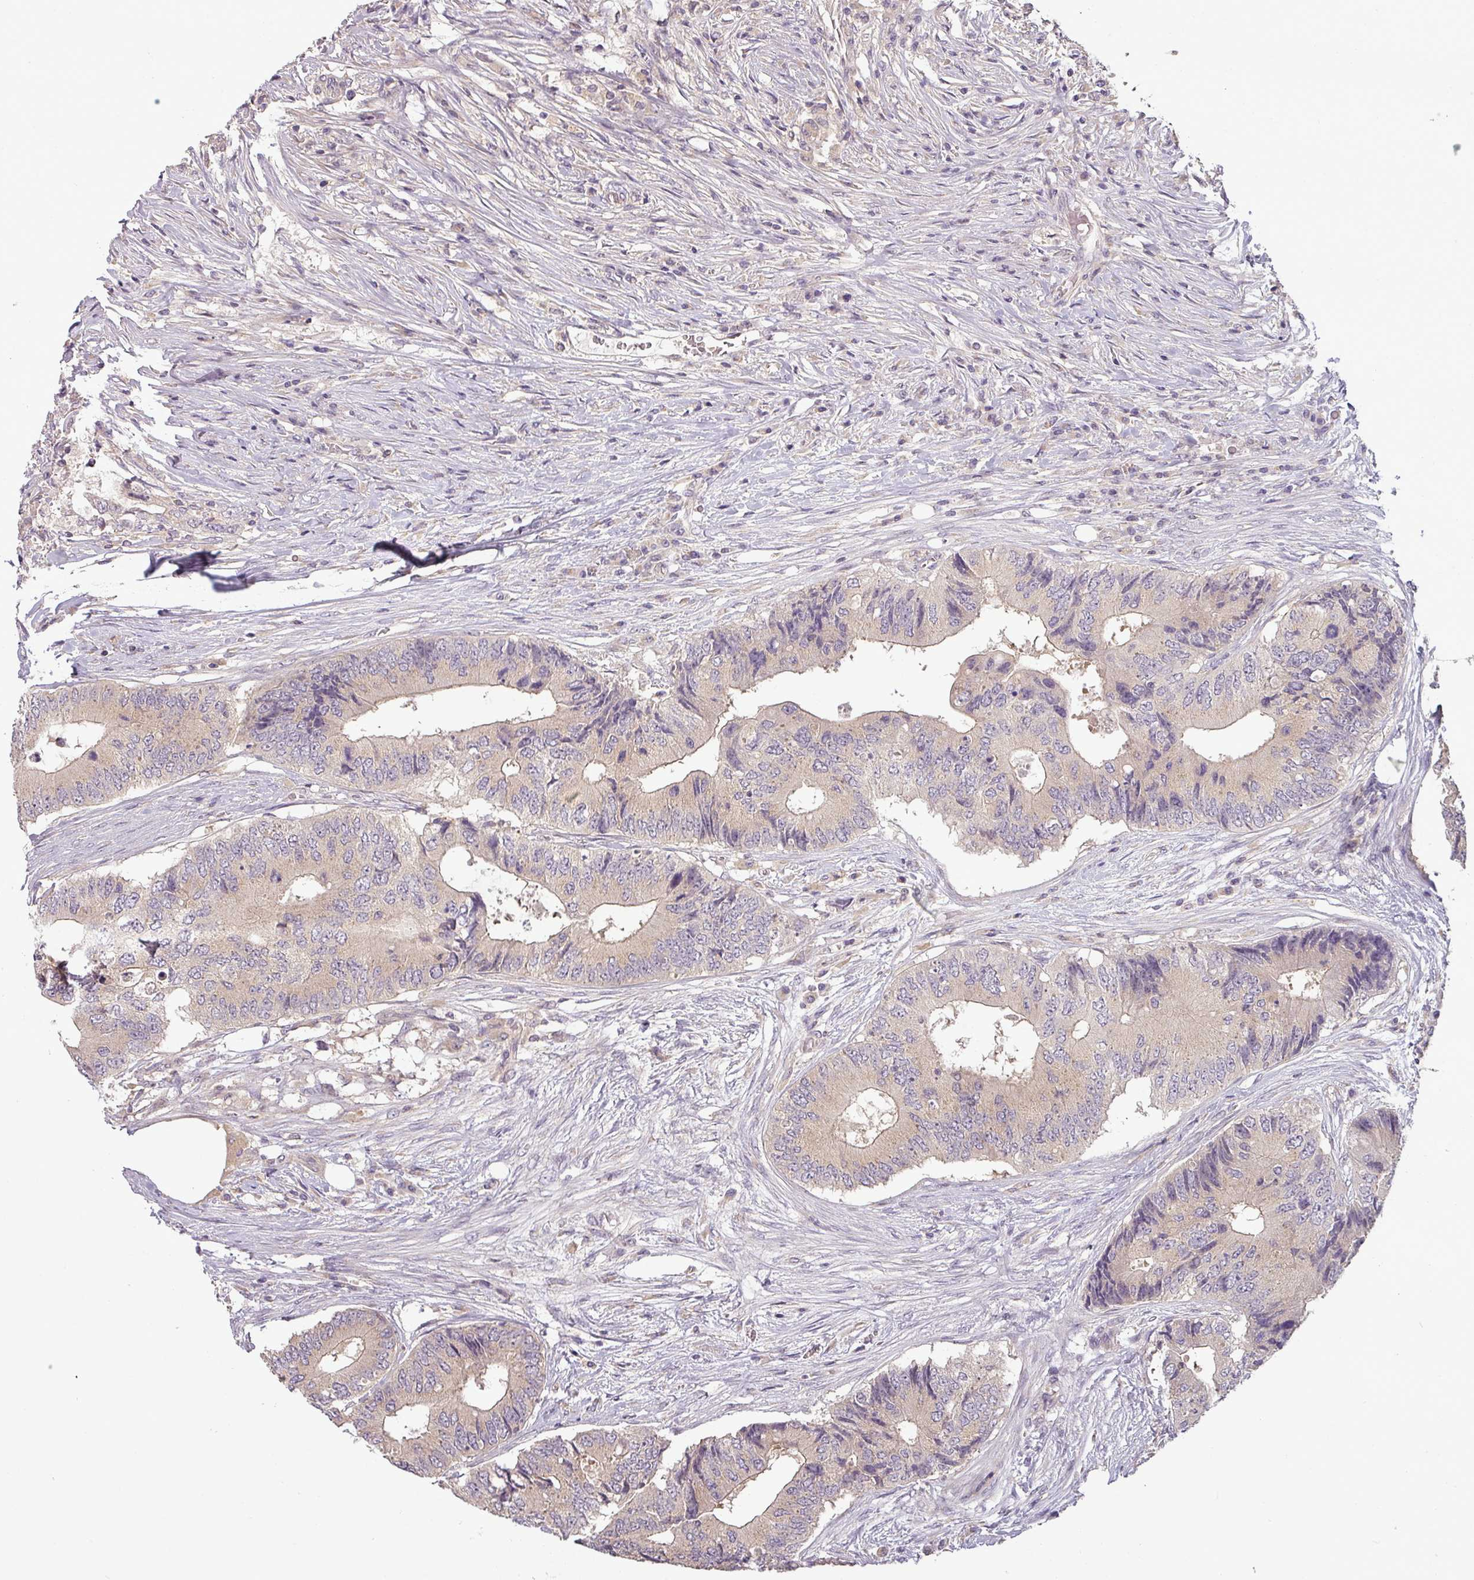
{"staining": {"intensity": "weak", "quantity": "<25%", "location": "cytoplasmic/membranous"}, "tissue": "colorectal cancer", "cell_type": "Tumor cells", "image_type": "cancer", "snomed": [{"axis": "morphology", "description": "Adenocarcinoma, NOS"}, {"axis": "topography", "description": "Colon"}], "caption": "Tumor cells are negative for protein expression in human colorectal cancer.", "gene": "NIN", "patient": {"sex": "male", "age": 71}}